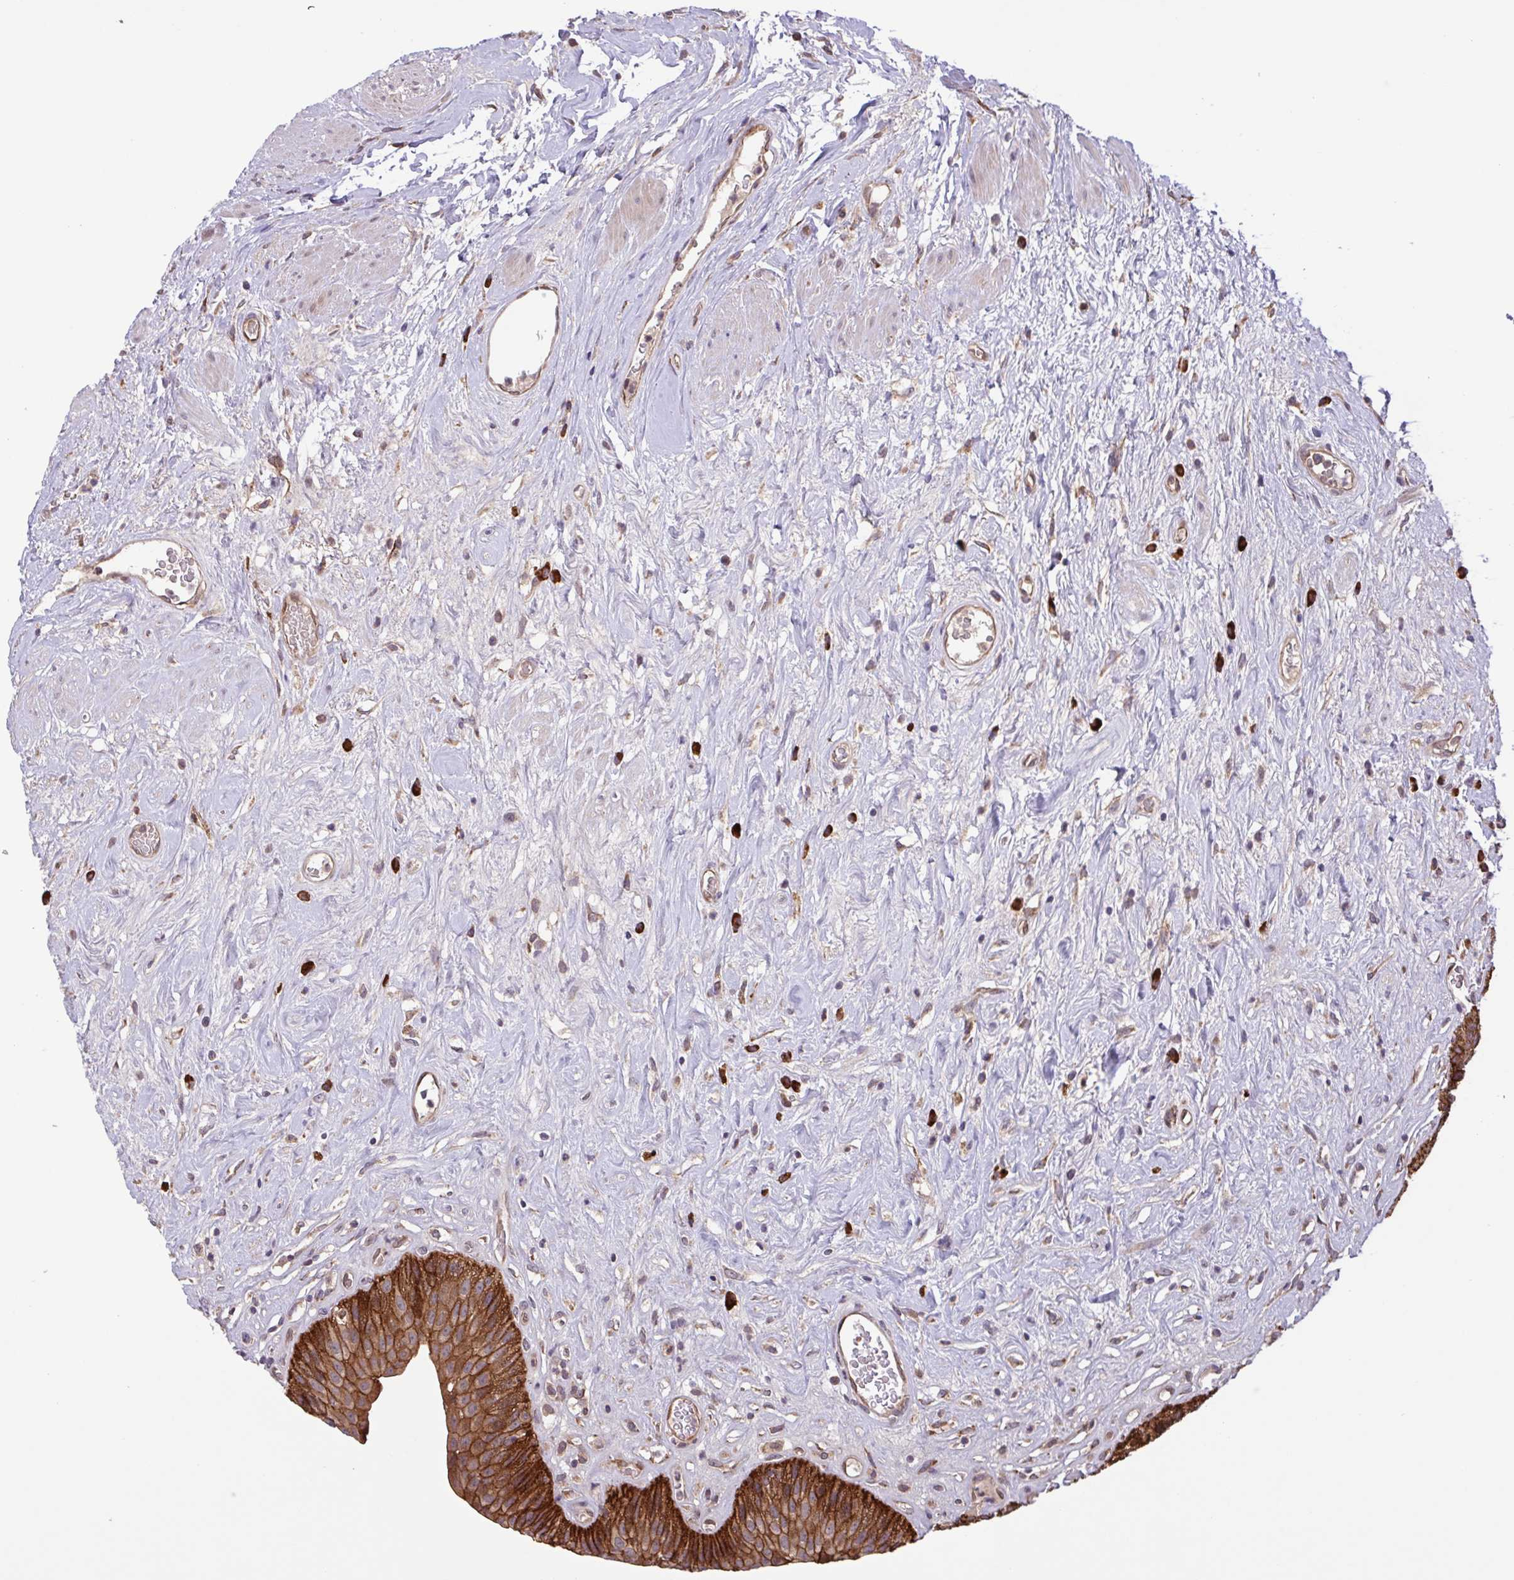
{"staining": {"intensity": "strong", "quantity": ">75%", "location": "cytoplasmic/membranous"}, "tissue": "urinary bladder", "cell_type": "Urothelial cells", "image_type": "normal", "snomed": [{"axis": "morphology", "description": "Normal tissue, NOS"}, {"axis": "topography", "description": "Urinary bladder"}], "caption": "Protein positivity by immunohistochemistry (IHC) reveals strong cytoplasmic/membranous staining in approximately >75% of urothelial cells in normal urinary bladder.", "gene": "INTS10", "patient": {"sex": "female", "age": 56}}